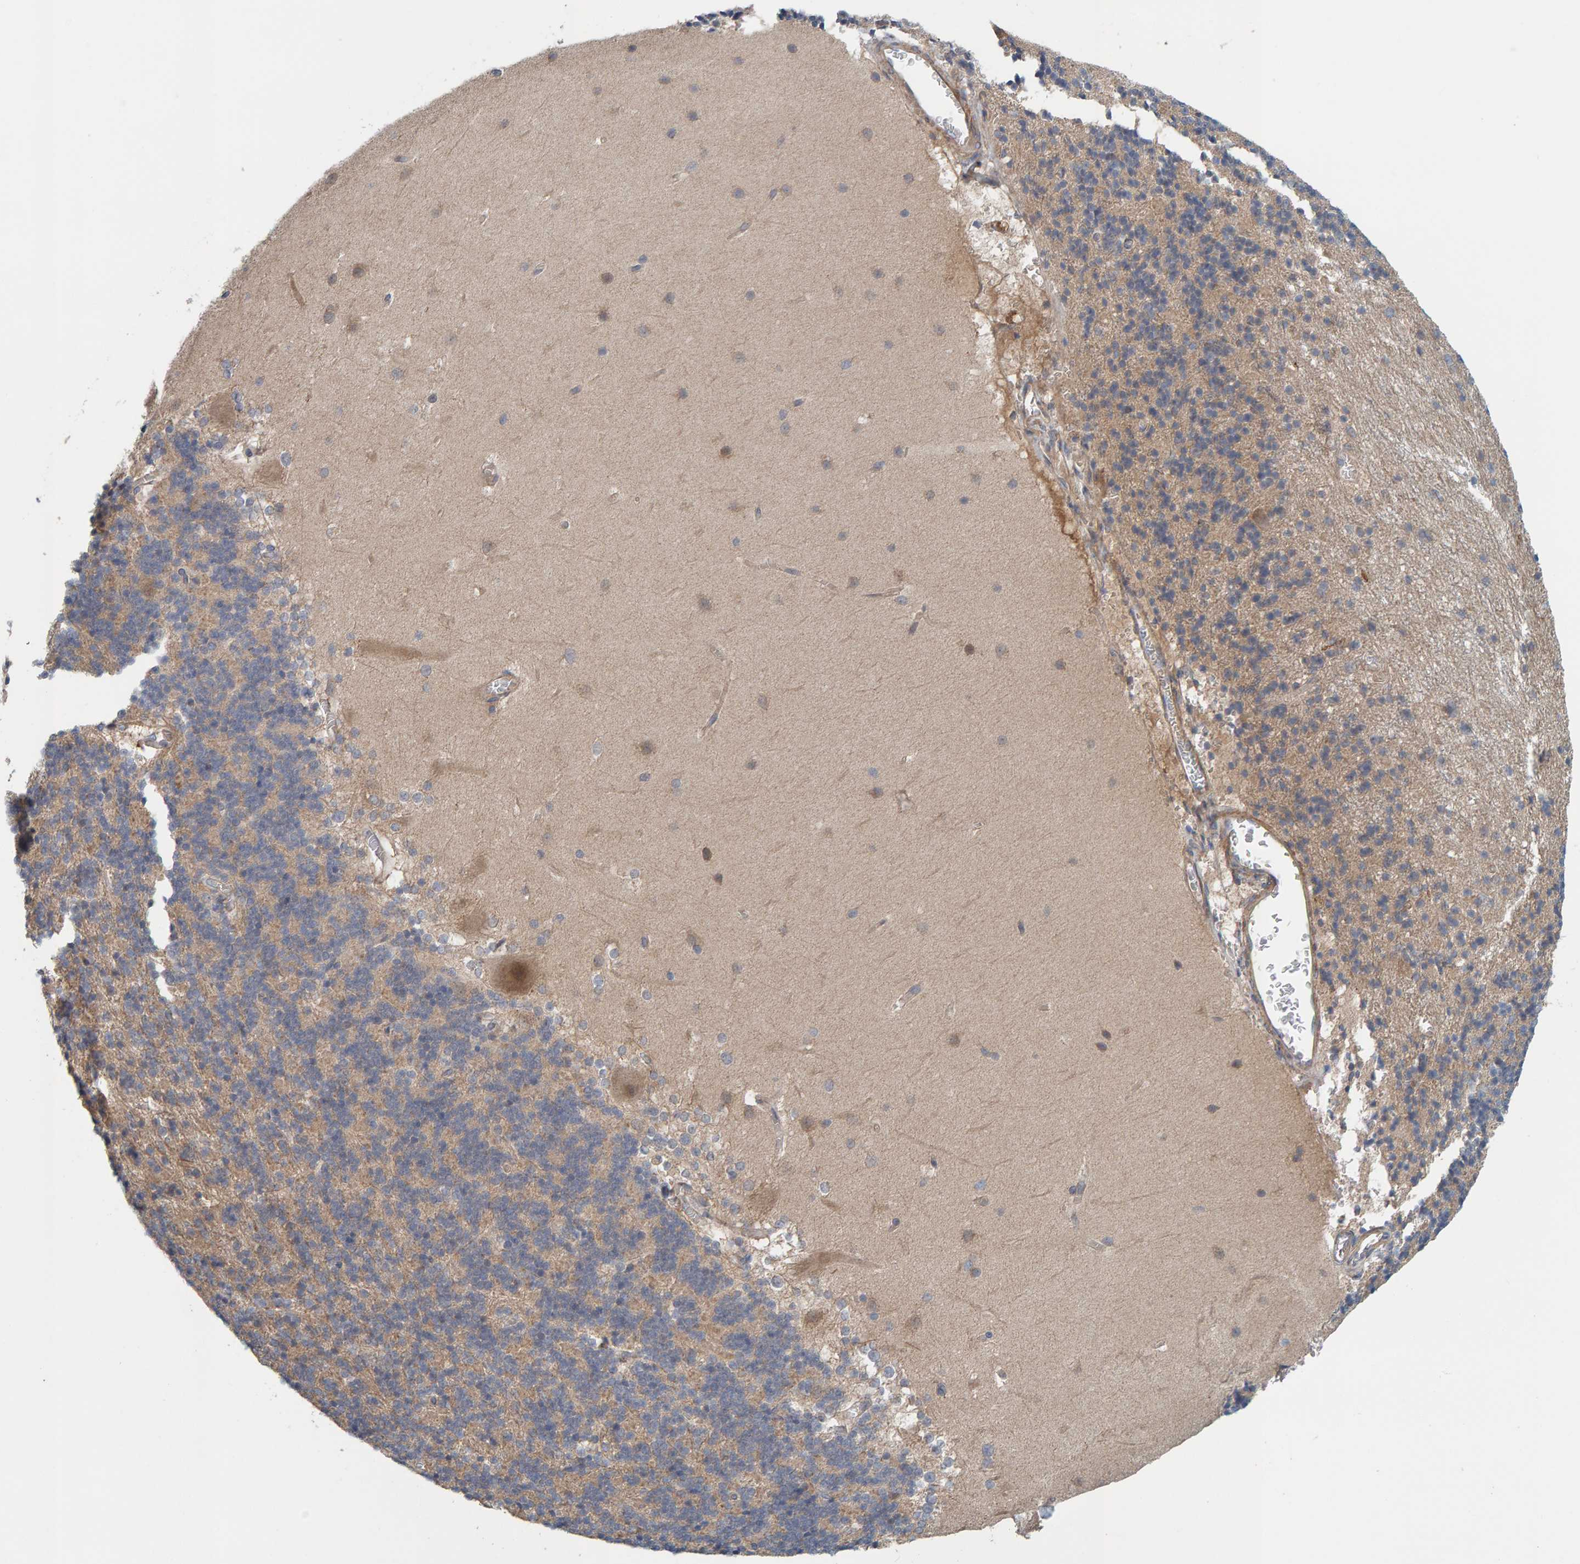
{"staining": {"intensity": "moderate", "quantity": "25%-75%", "location": "cytoplasmic/membranous"}, "tissue": "cerebellum", "cell_type": "Cells in granular layer", "image_type": "normal", "snomed": [{"axis": "morphology", "description": "Normal tissue, NOS"}, {"axis": "topography", "description": "Cerebellum"}], "caption": "Brown immunohistochemical staining in normal human cerebellum shows moderate cytoplasmic/membranous expression in approximately 25%-75% of cells in granular layer.", "gene": "UBAP1", "patient": {"sex": "female", "age": 19}}